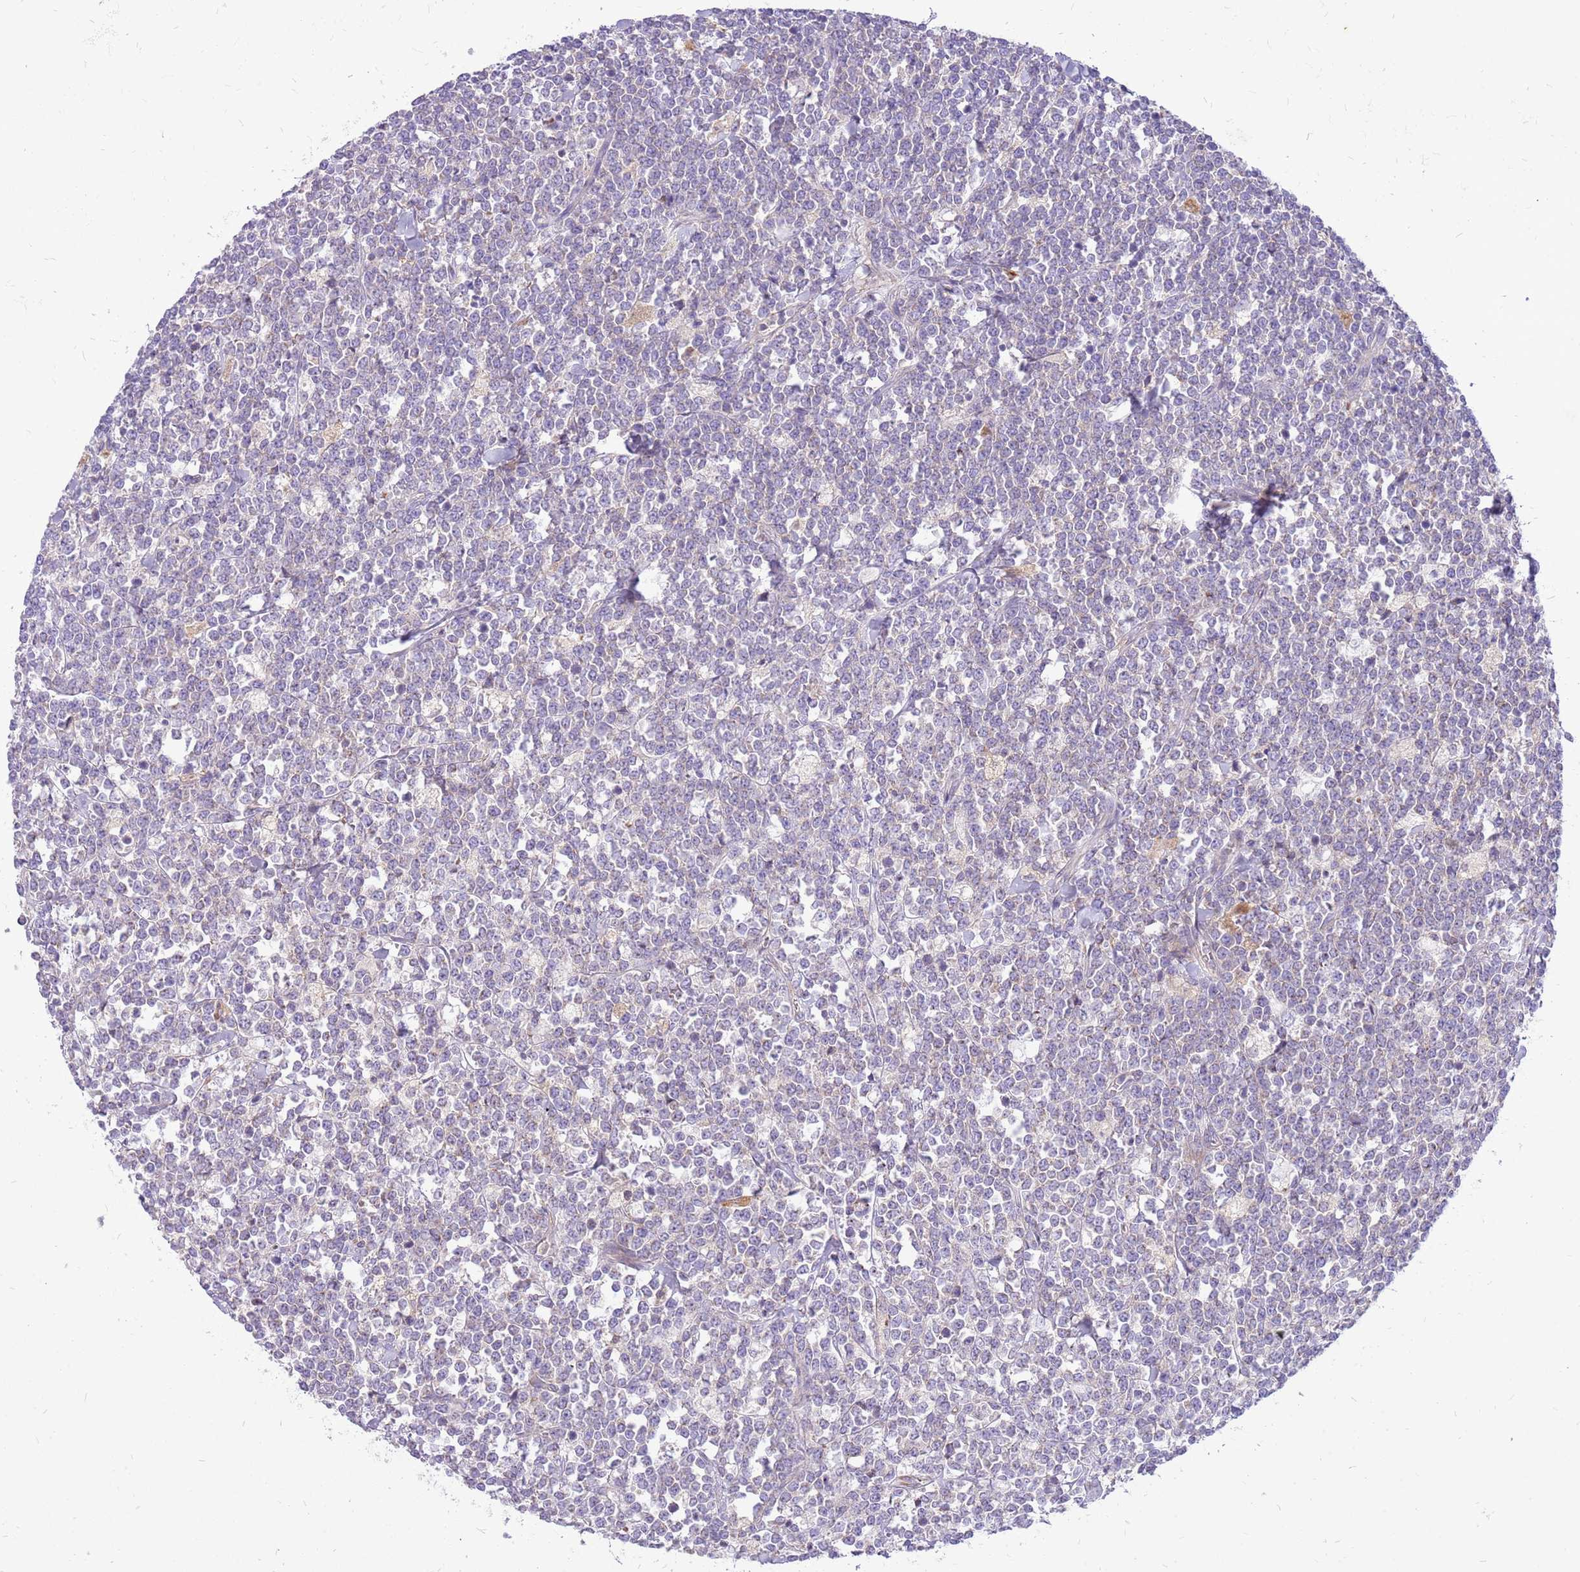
{"staining": {"intensity": "negative", "quantity": "none", "location": "none"}, "tissue": "lymphoma", "cell_type": "Tumor cells", "image_type": "cancer", "snomed": [{"axis": "morphology", "description": "Malignant lymphoma, non-Hodgkin's type, High grade"}, {"axis": "topography", "description": "Small intestine"}], "caption": "Immunohistochemistry histopathology image of neoplastic tissue: human high-grade malignant lymphoma, non-Hodgkin's type stained with DAB (3,3'-diaminobenzidine) reveals no significant protein staining in tumor cells.", "gene": "WDR90", "patient": {"sex": "male", "age": 8}}